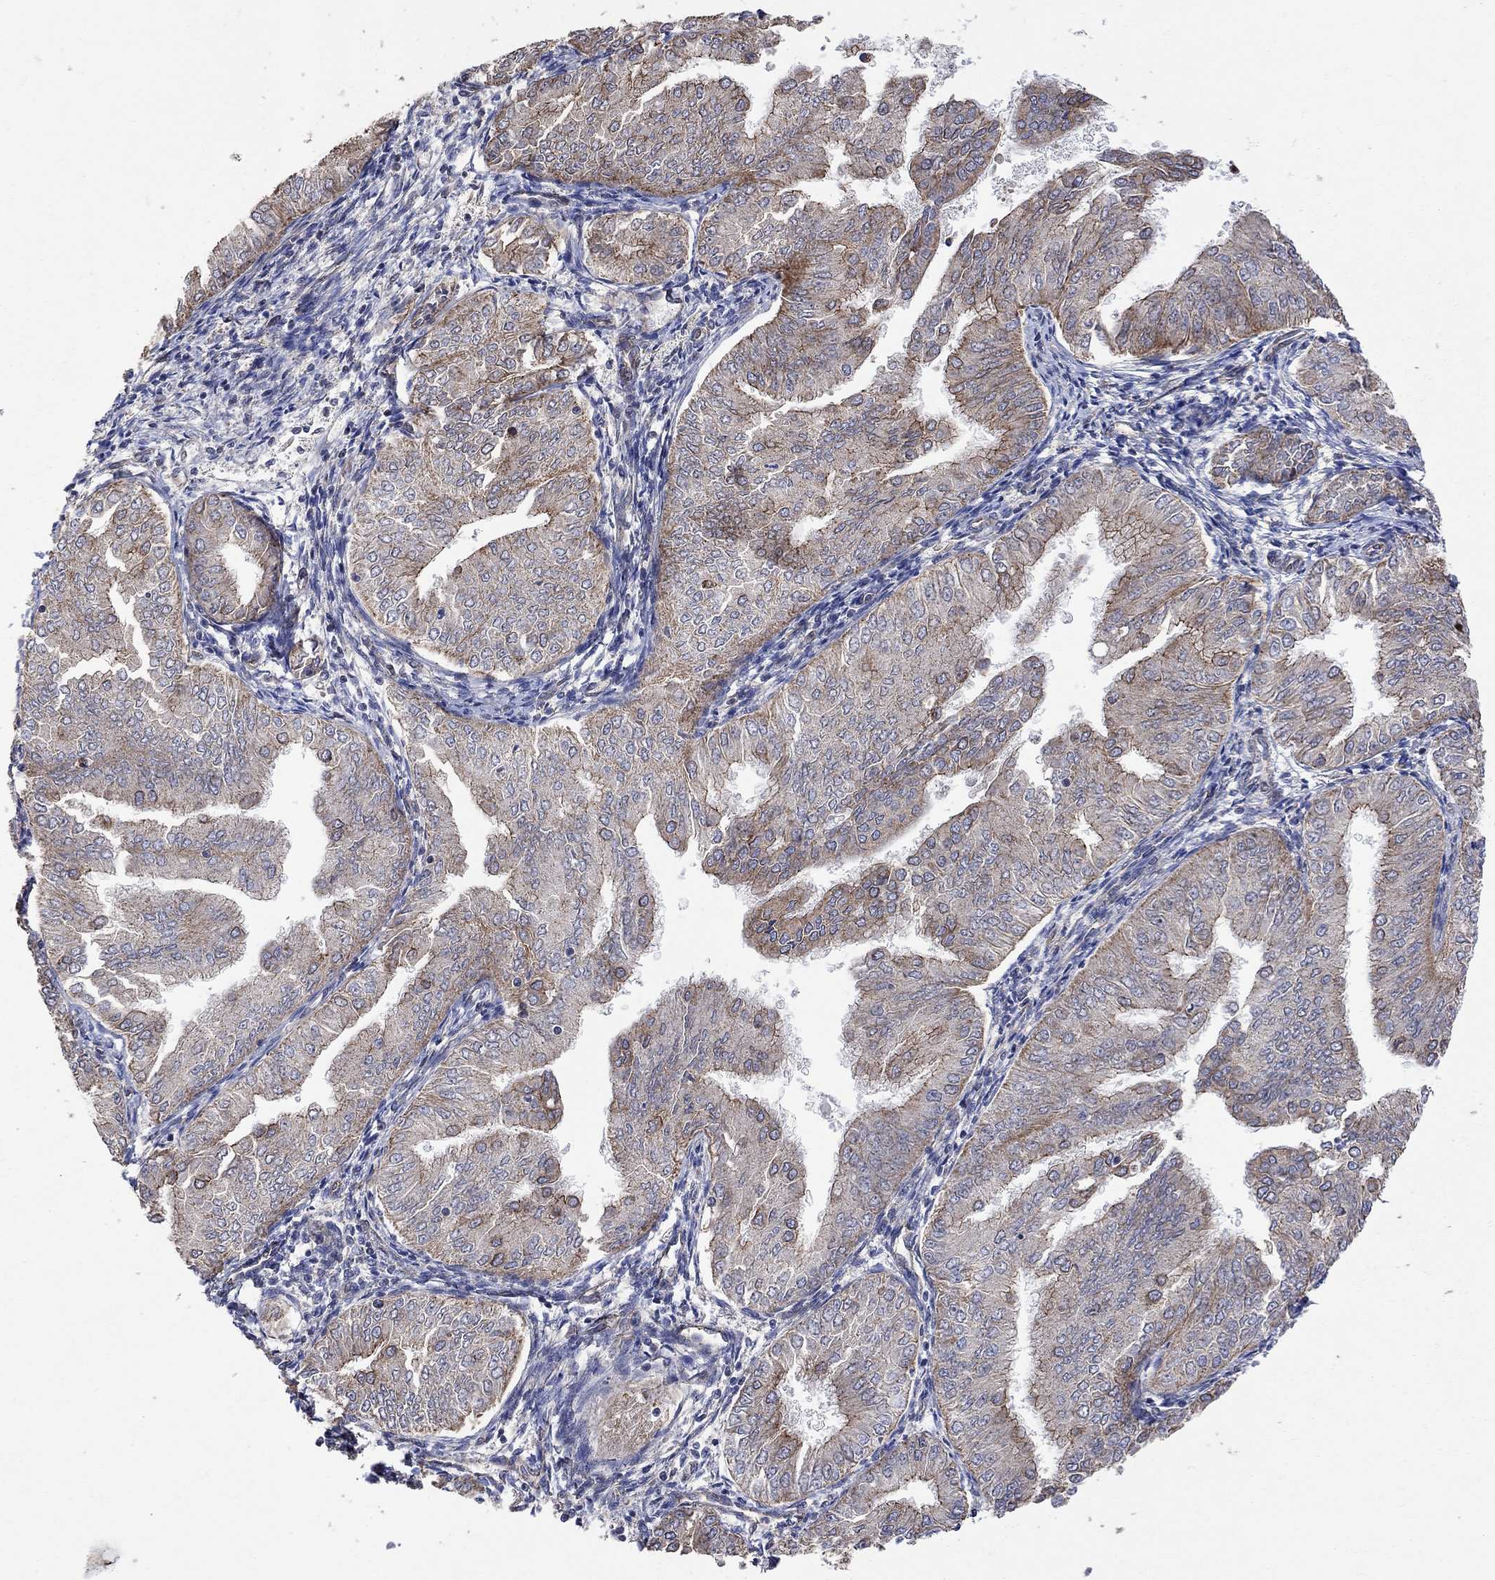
{"staining": {"intensity": "moderate", "quantity": "25%-75%", "location": "cytoplasmic/membranous"}, "tissue": "endometrial cancer", "cell_type": "Tumor cells", "image_type": "cancer", "snomed": [{"axis": "morphology", "description": "Adenocarcinoma, NOS"}, {"axis": "topography", "description": "Endometrium"}], "caption": "Immunohistochemistry (IHC) (DAB) staining of adenocarcinoma (endometrial) shows moderate cytoplasmic/membranous protein expression in approximately 25%-75% of tumor cells.", "gene": "ANKRA2", "patient": {"sex": "female", "age": 53}}